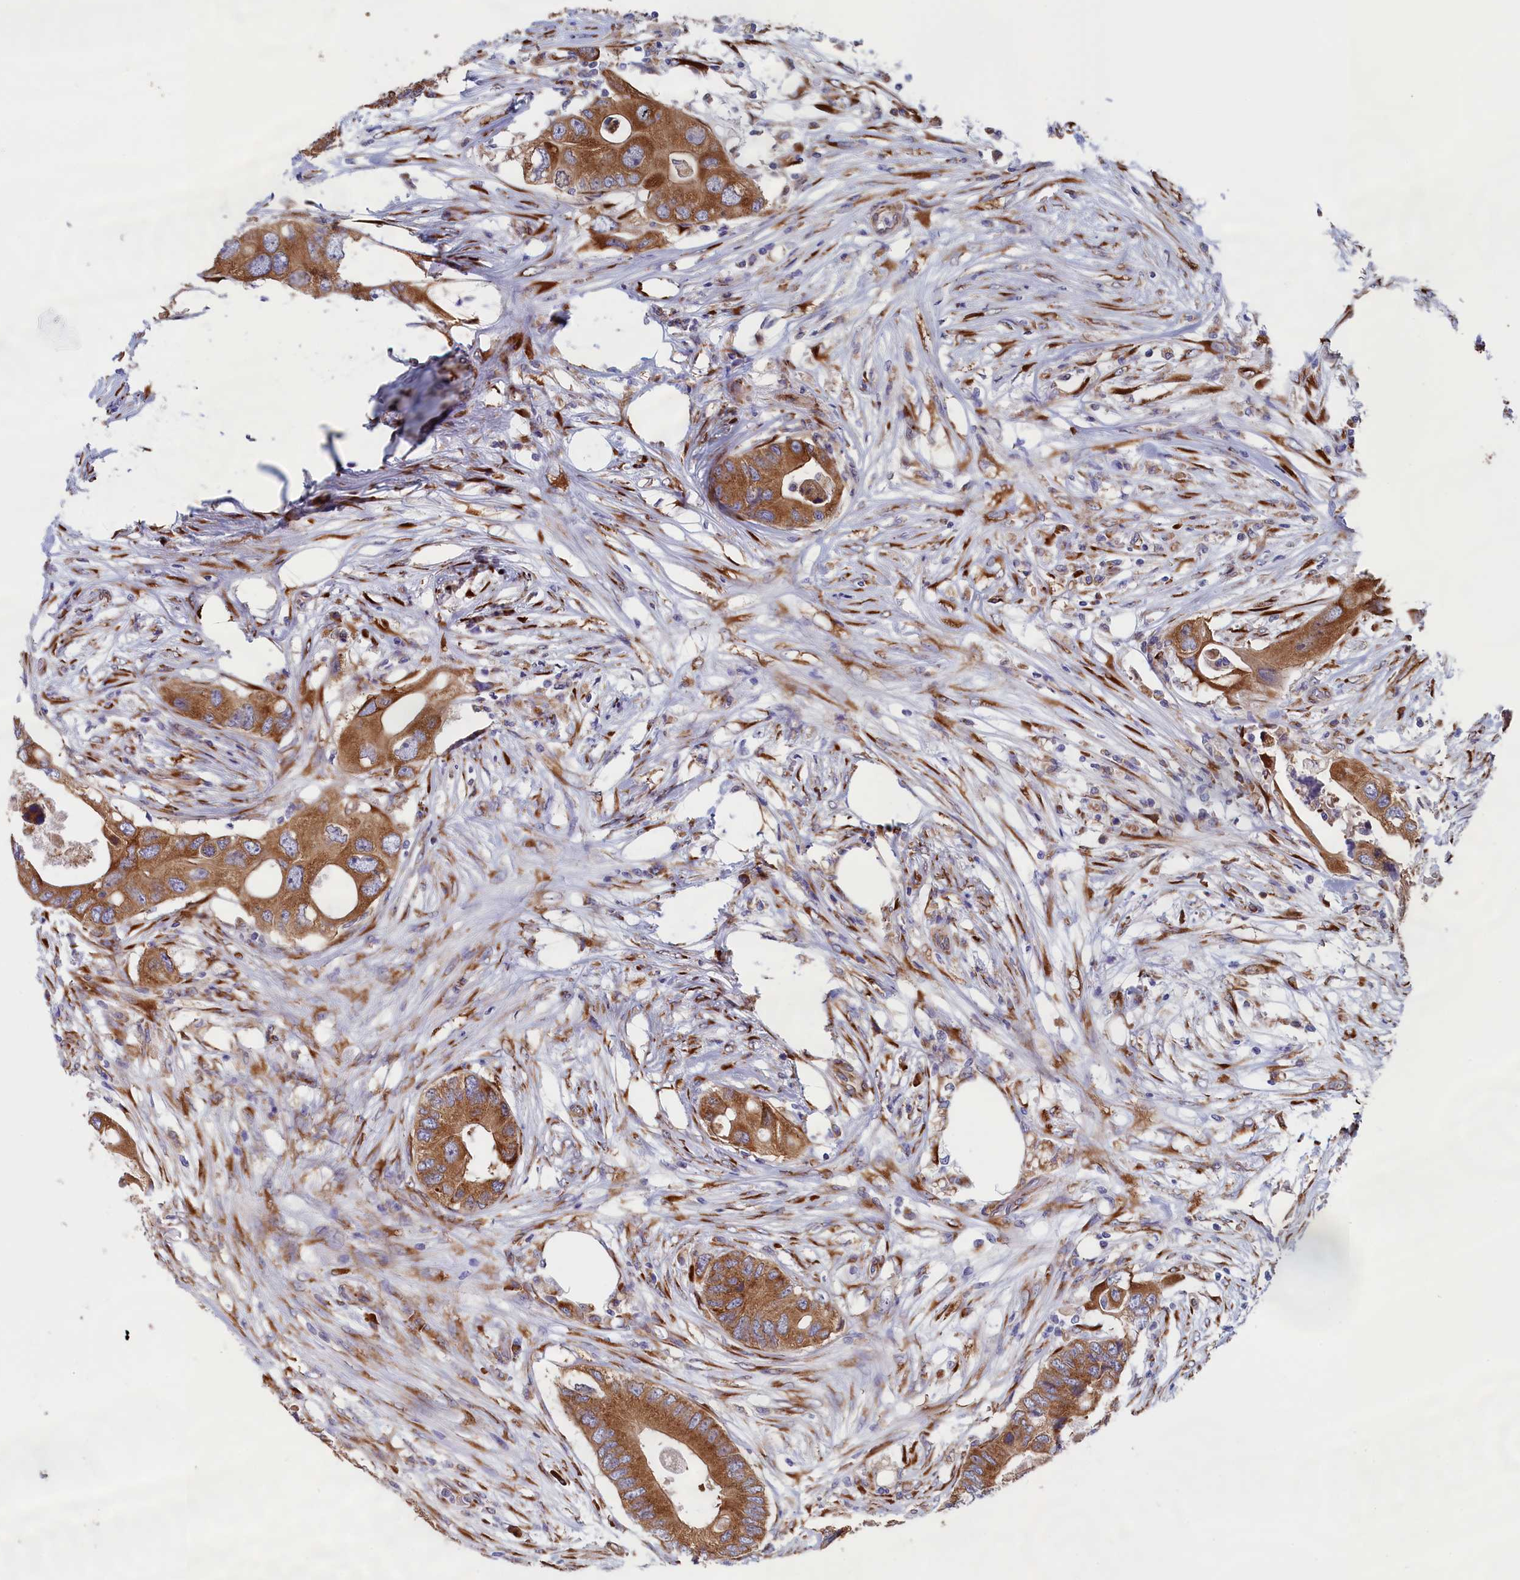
{"staining": {"intensity": "moderate", "quantity": ">75%", "location": "cytoplasmic/membranous"}, "tissue": "colorectal cancer", "cell_type": "Tumor cells", "image_type": "cancer", "snomed": [{"axis": "morphology", "description": "Adenocarcinoma, NOS"}, {"axis": "topography", "description": "Colon"}], "caption": "Immunohistochemistry (IHC) staining of colorectal adenocarcinoma, which exhibits medium levels of moderate cytoplasmic/membranous positivity in approximately >75% of tumor cells indicating moderate cytoplasmic/membranous protein positivity. The staining was performed using DAB (3,3'-diaminobenzidine) (brown) for protein detection and nuclei were counterstained in hematoxylin (blue).", "gene": "CCDC68", "patient": {"sex": "male", "age": 71}}